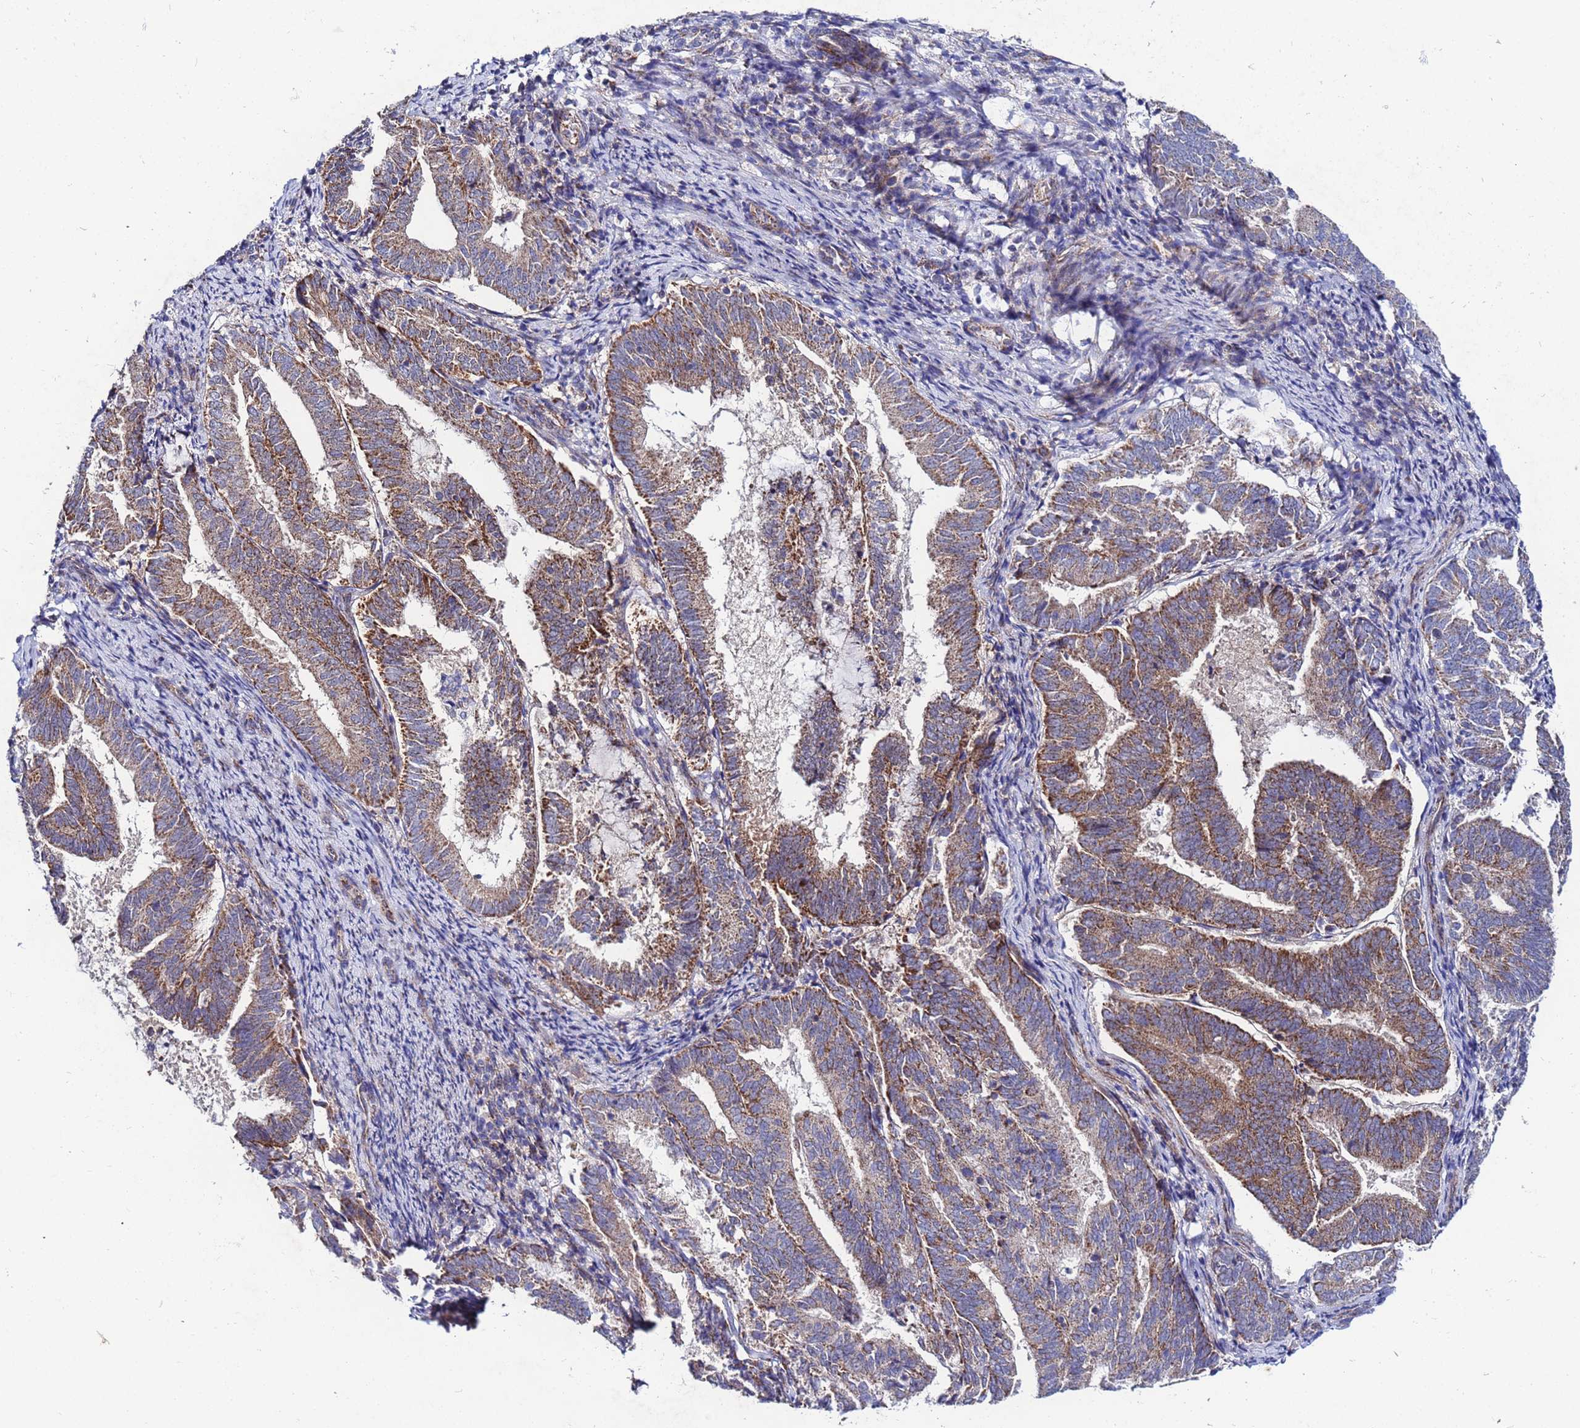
{"staining": {"intensity": "strong", "quantity": ">75%", "location": "cytoplasmic/membranous"}, "tissue": "endometrial cancer", "cell_type": "Tumor cells", "image_type": "cancer", "snomed": [{"axis": "morphology", "description": "Adenocarcinoma, NOS"}, {"axis": "topography", "description": "Endometrium"}], "caption": "Protein staining demonstrates strong cytoplasmic/membranous positivity in approximately >75% of tumor cells in endometrial cancer. The protein is stained brown, and the nuclei are stained in blue (DAB IHC with brightfield microscopy, high magnification).", "gene": "FAHD2A", "patient": {"sex": "female", "age": 80}}